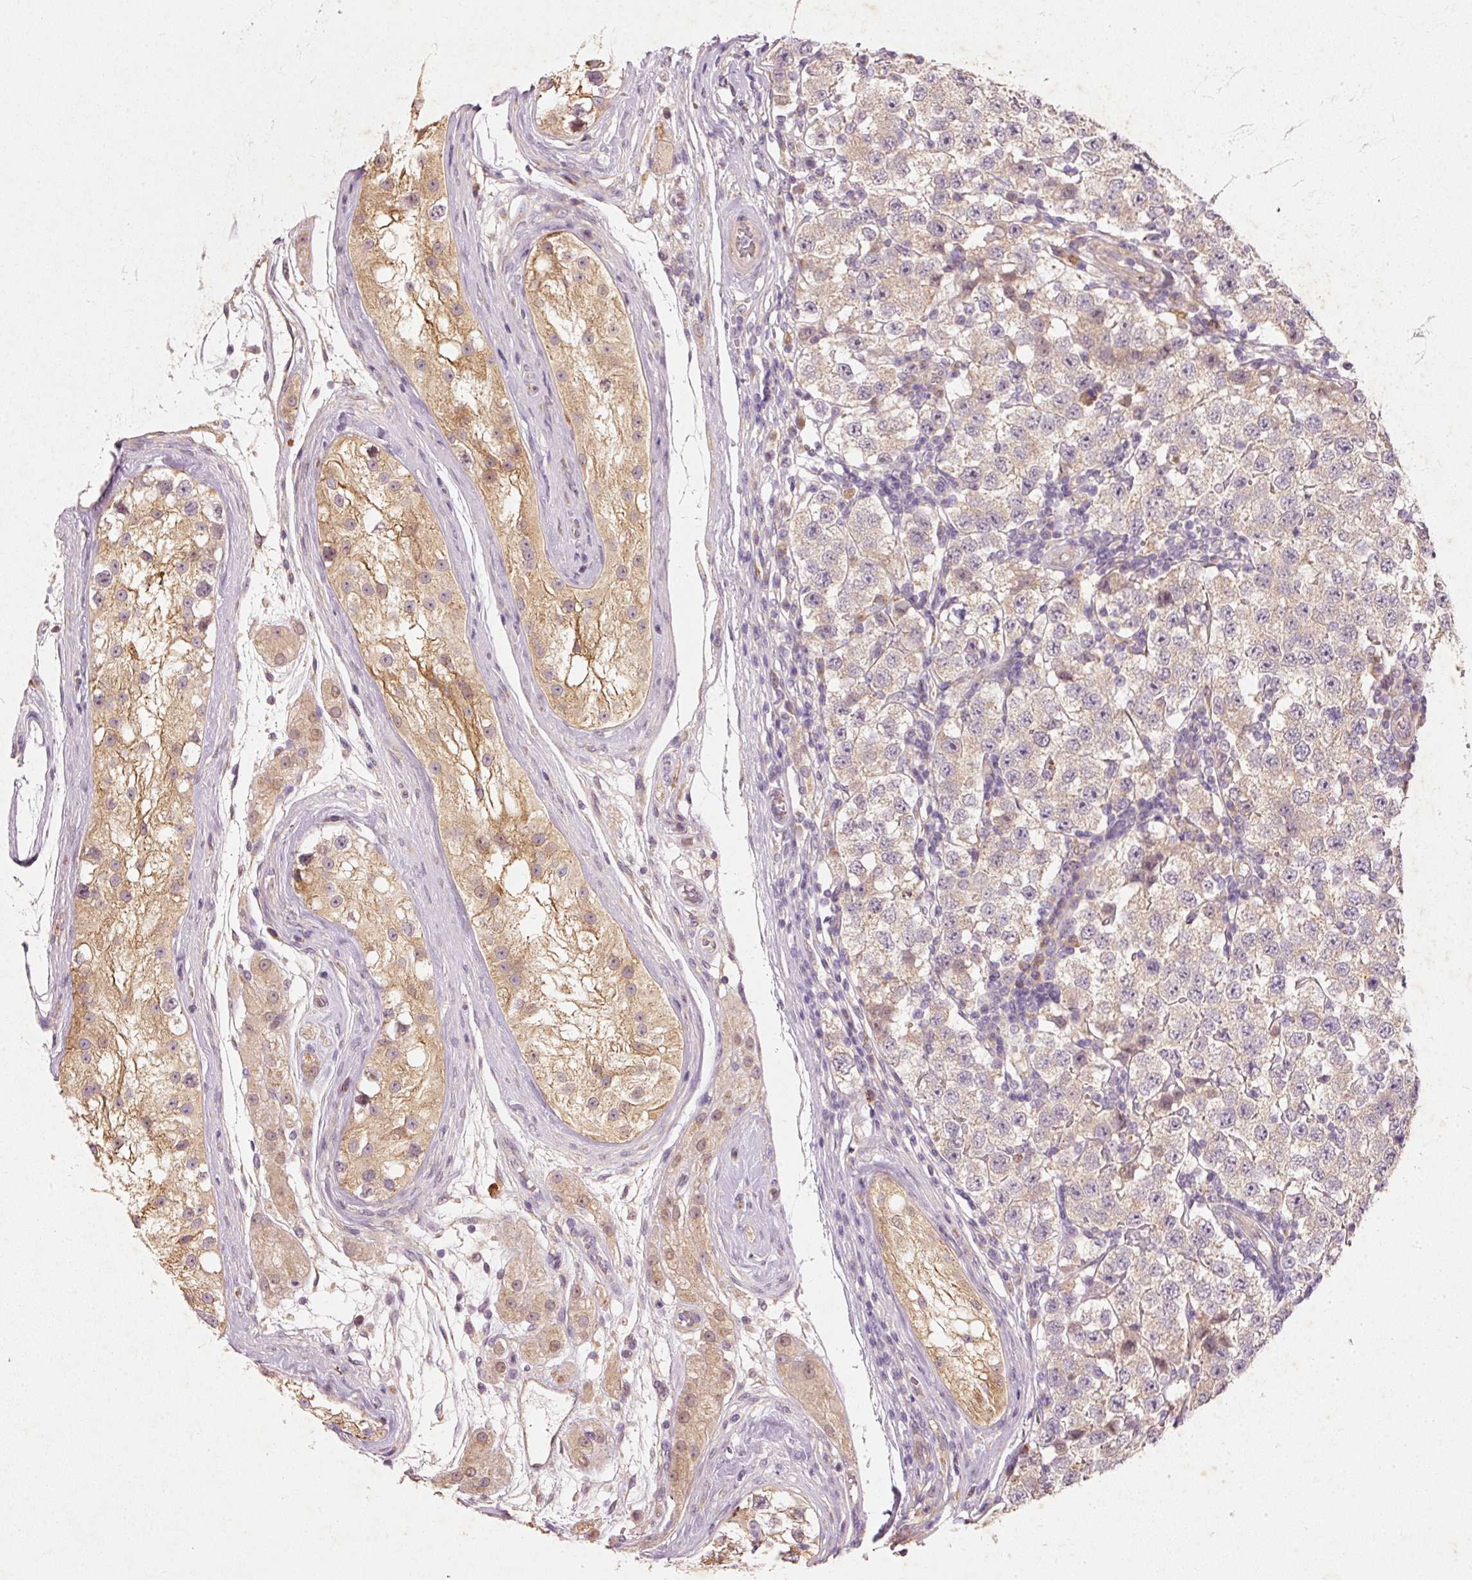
{"staining": {"intensity": "weak", "quantity": ">75%", "location": "cytoplasmic/membranous"}, "tissue": "testis cancer", "cell_type": "Tumor cells", "image_type": "cancer", "snomed": [{"axis": "morphology", "description": "Seminoma, NOS"}, {"axis": "topography", "description": "Testis"}], "caption": "Immunohistochemical staining of human seminoma (testis) exhibits weak cytoplasmic/membranous protein expression in about >75% of tumor cells.", "gene": "RGL2", "patient": {"sex": "male", "age": 34}}